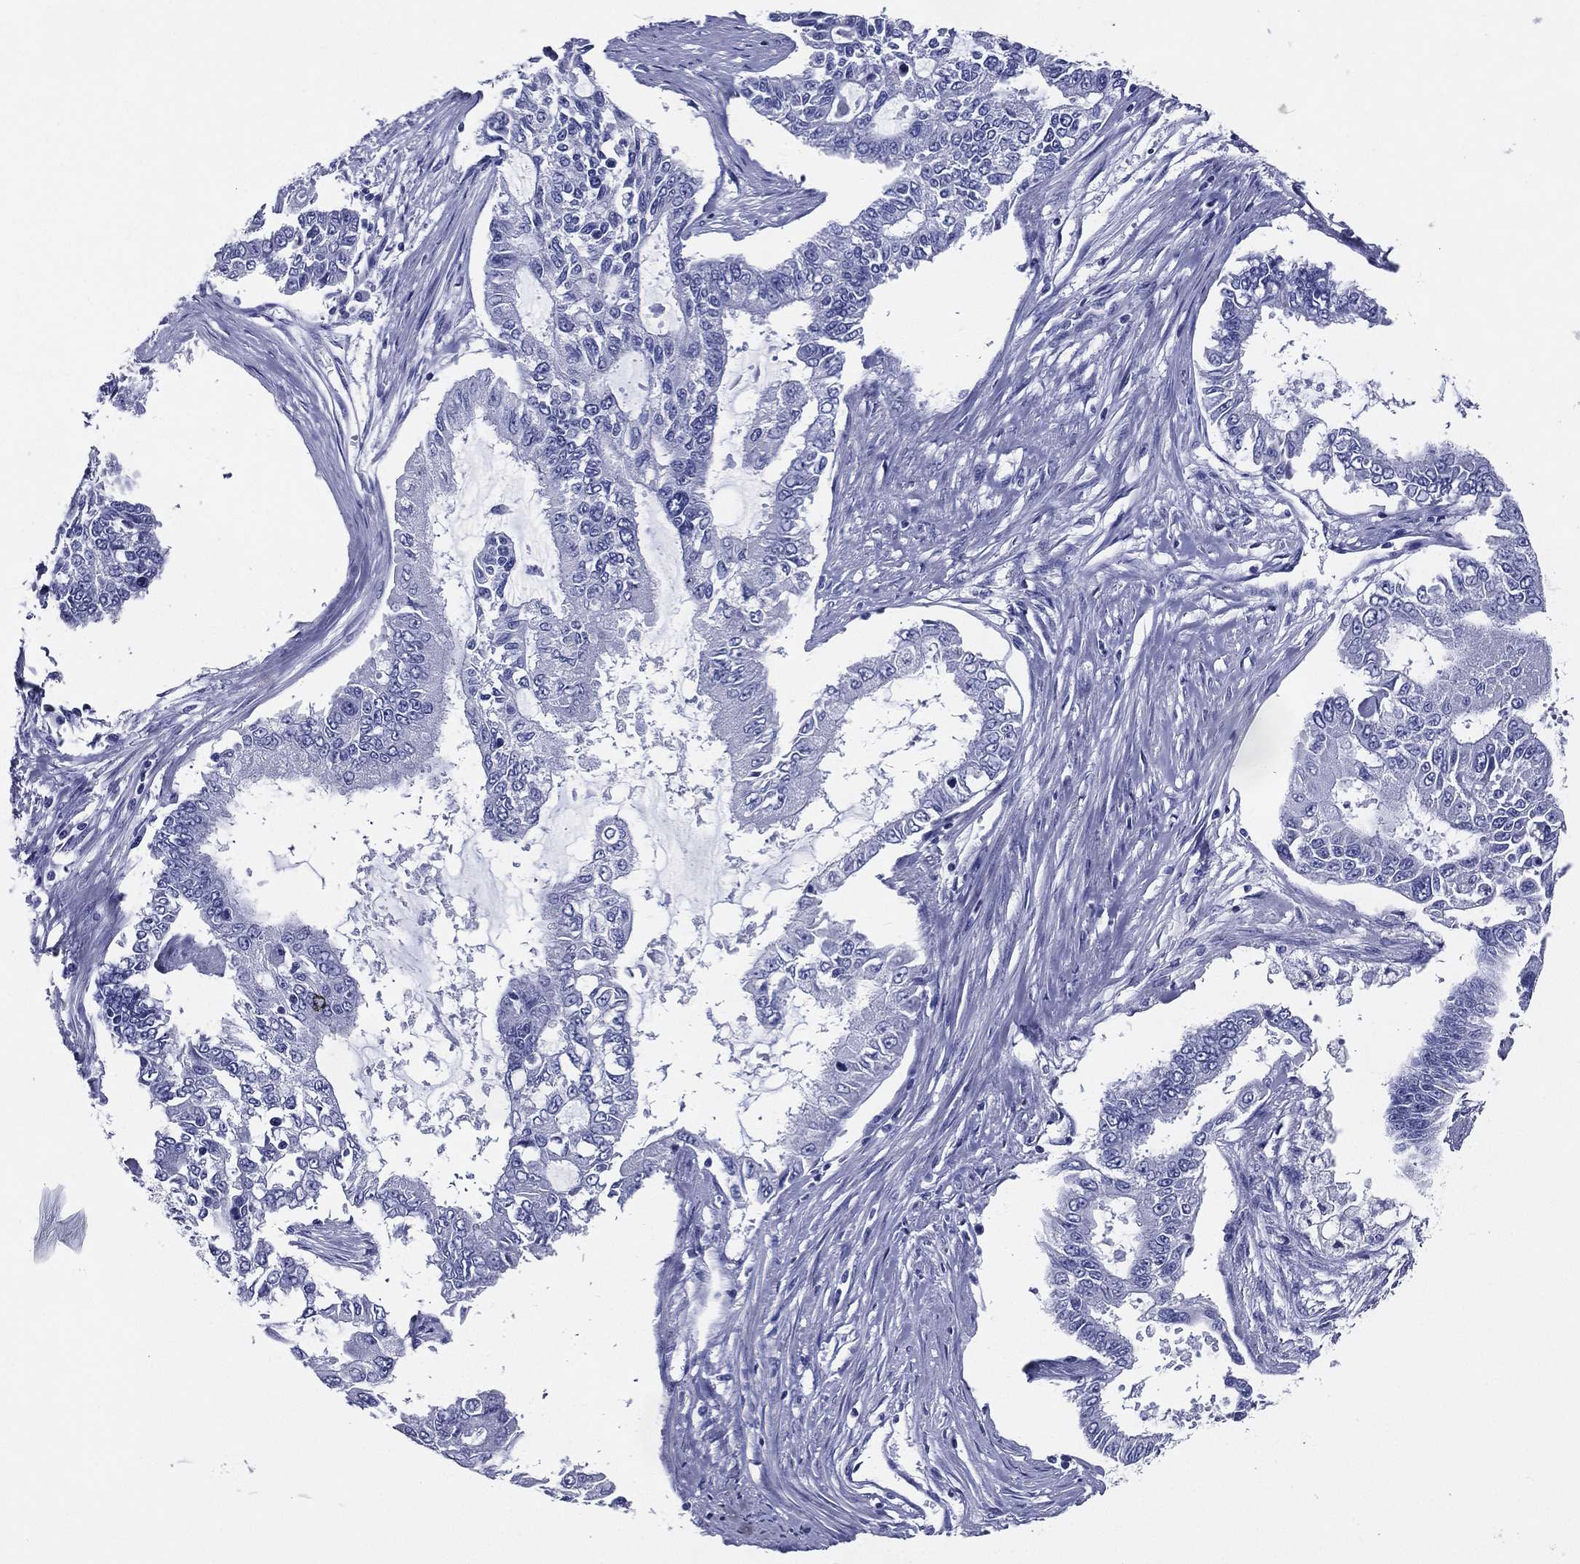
{"staining": {"intensity": "negative", "quantity": "none", "location": "none"}, "tissue": "endometrial cancer", "cell_type": "Tumor cells", "image_type": "cancer", "snomed": [{"axis": "morphology", "description": "Adenocarcinoma, NOS"}, {"axis": "topography", "description": "Uterus"}], "caption": "The image shows no significant expression in tumor cells of endometrial cancer (adenocarcinoma). (Immunohistochemistry (ihc), brightfield microscopy, high magnification).", "gene": "ACE2", "patient": {"sex": "female", "age": 59}}